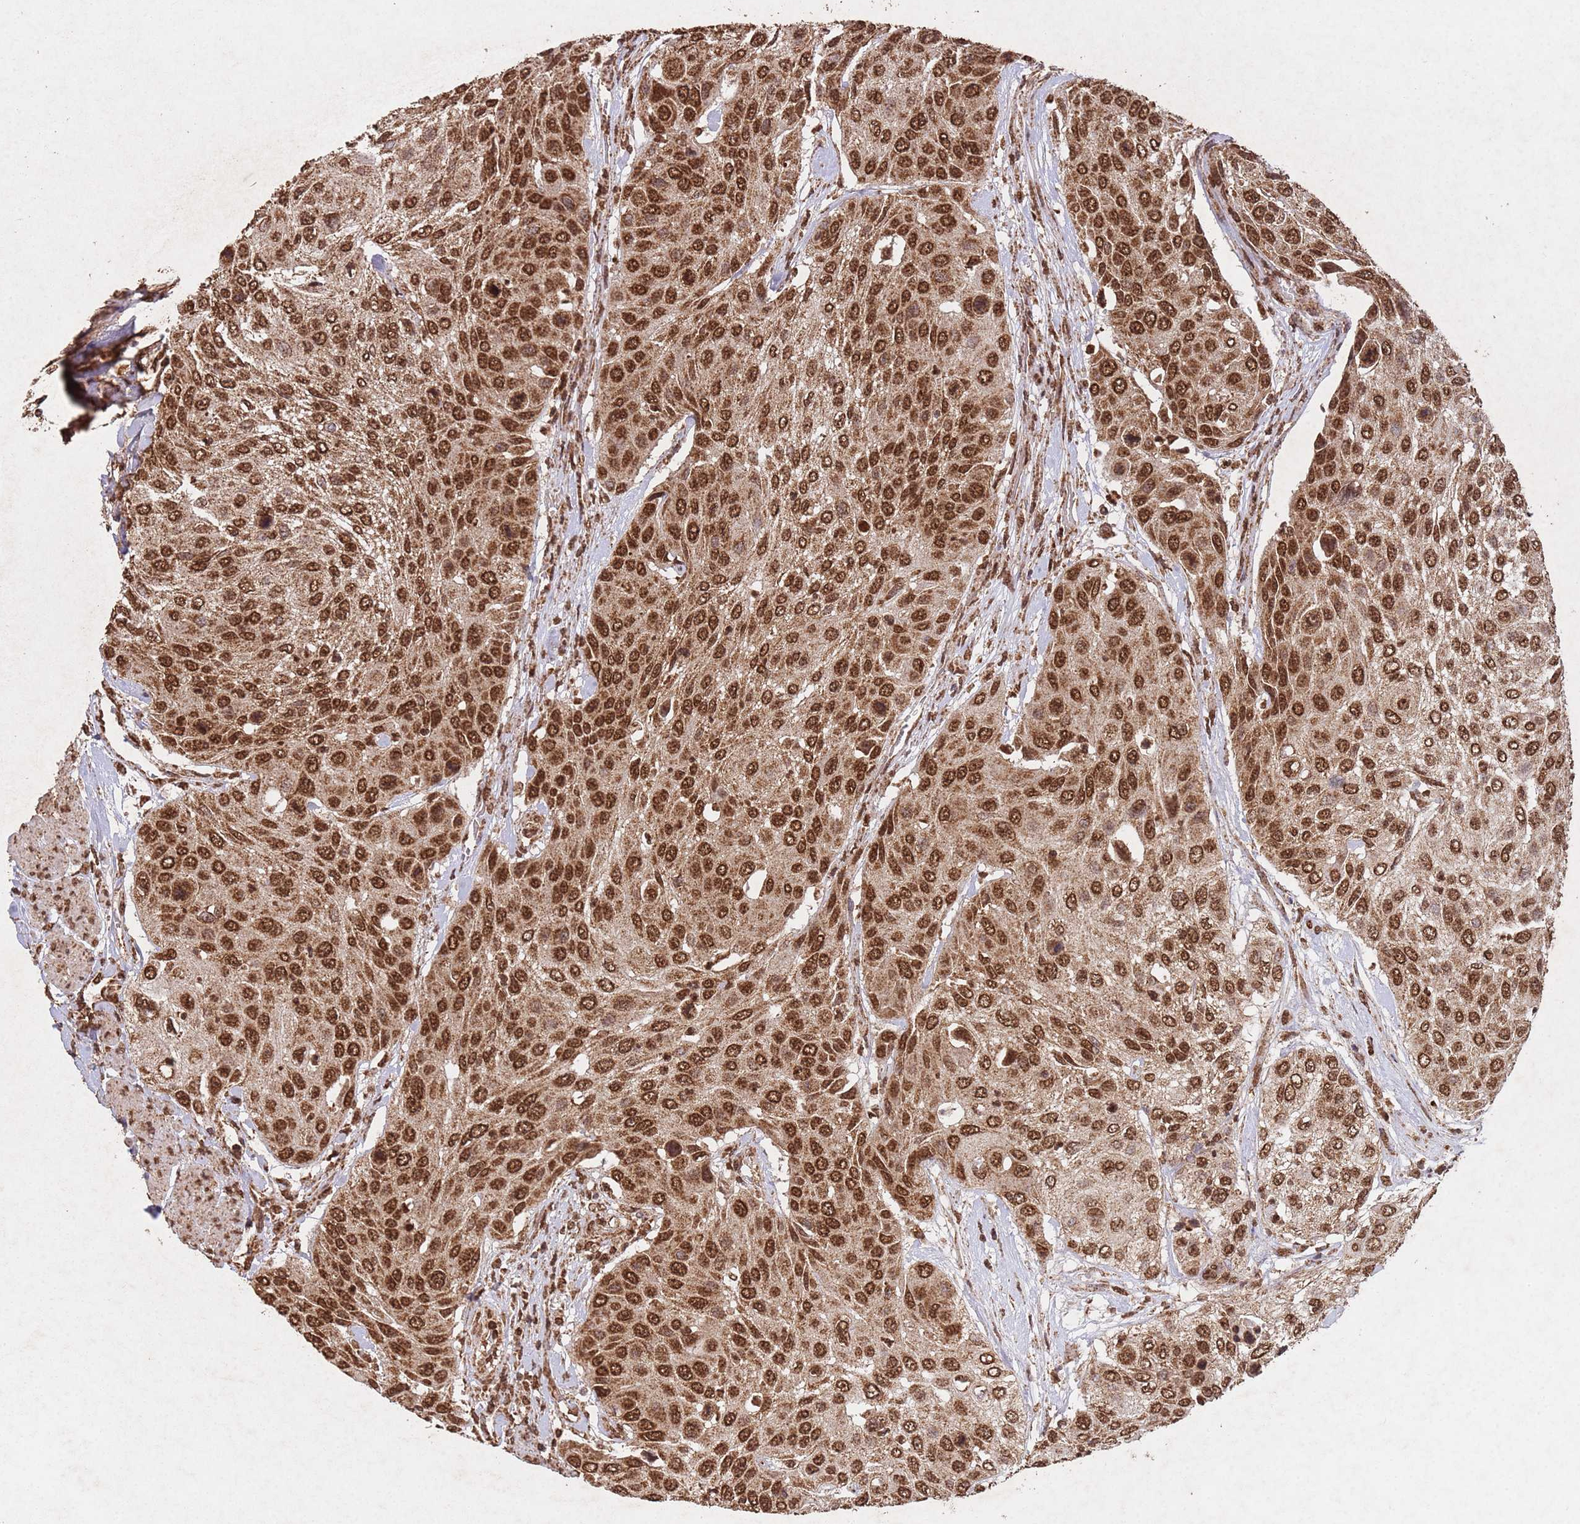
{"staining": {"intensity": "strong", "quantity": ">75%", "location": "nuclear"}, "tissue": "urothelial cancer", "cell_type": "Tumor cells", "image_type": "cancer", "snomed": [{"axis": "morphology", "description": "Urothelial carcinoma, High grade"}, {"axis": "topography", "description": "Urinary bladder"}], "caption": "Immunohistochemistry (IHC) (DAB) staining of human high-grade urothelial carcinoma exhibits strong nuclear protein staining in about >75% of tumor cells. (DAB (3,3'-diaminobenzidine) IHC, brown staining for protein, blue staining for nuclei).", "gene": "HDAC10", "patient": {"sex": "female", "age": 79}}